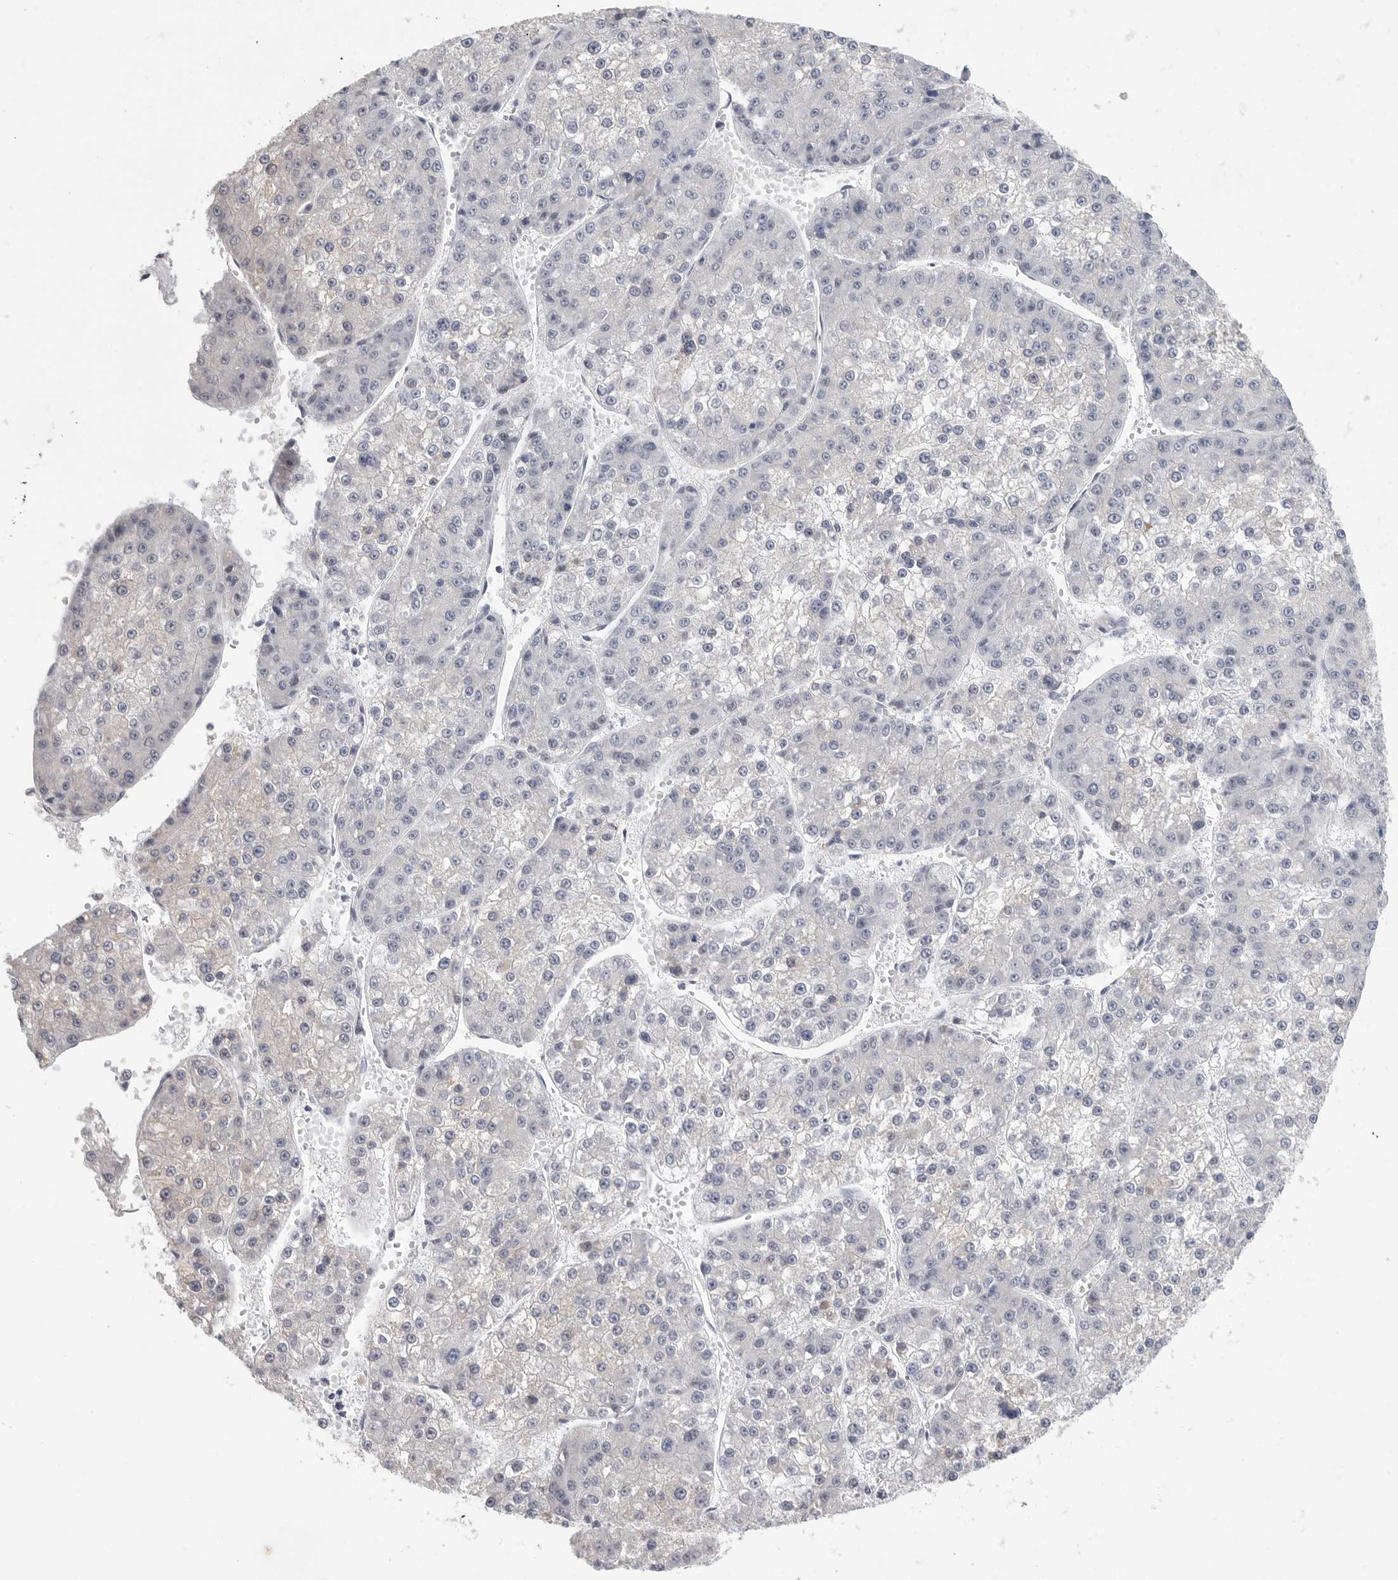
{"staining": {"intensity": "negative", "quantity": "none", "location": "none"}, "tissue": "liver cancer", "cell_type": "Tumor cells", "image_type": "cancer", "snomed": [{"axis": "morphology", "description": "Carcinoma, Hepatocellular, NOS"}, {"axis": "topography", "description": "Liver"}], "caption": "Immunohistochemistry (IHC) of liver cancer shows no positivity in tumor cells.", "gene": "TNR", "patient": {"sex": "female", "age": 73}}